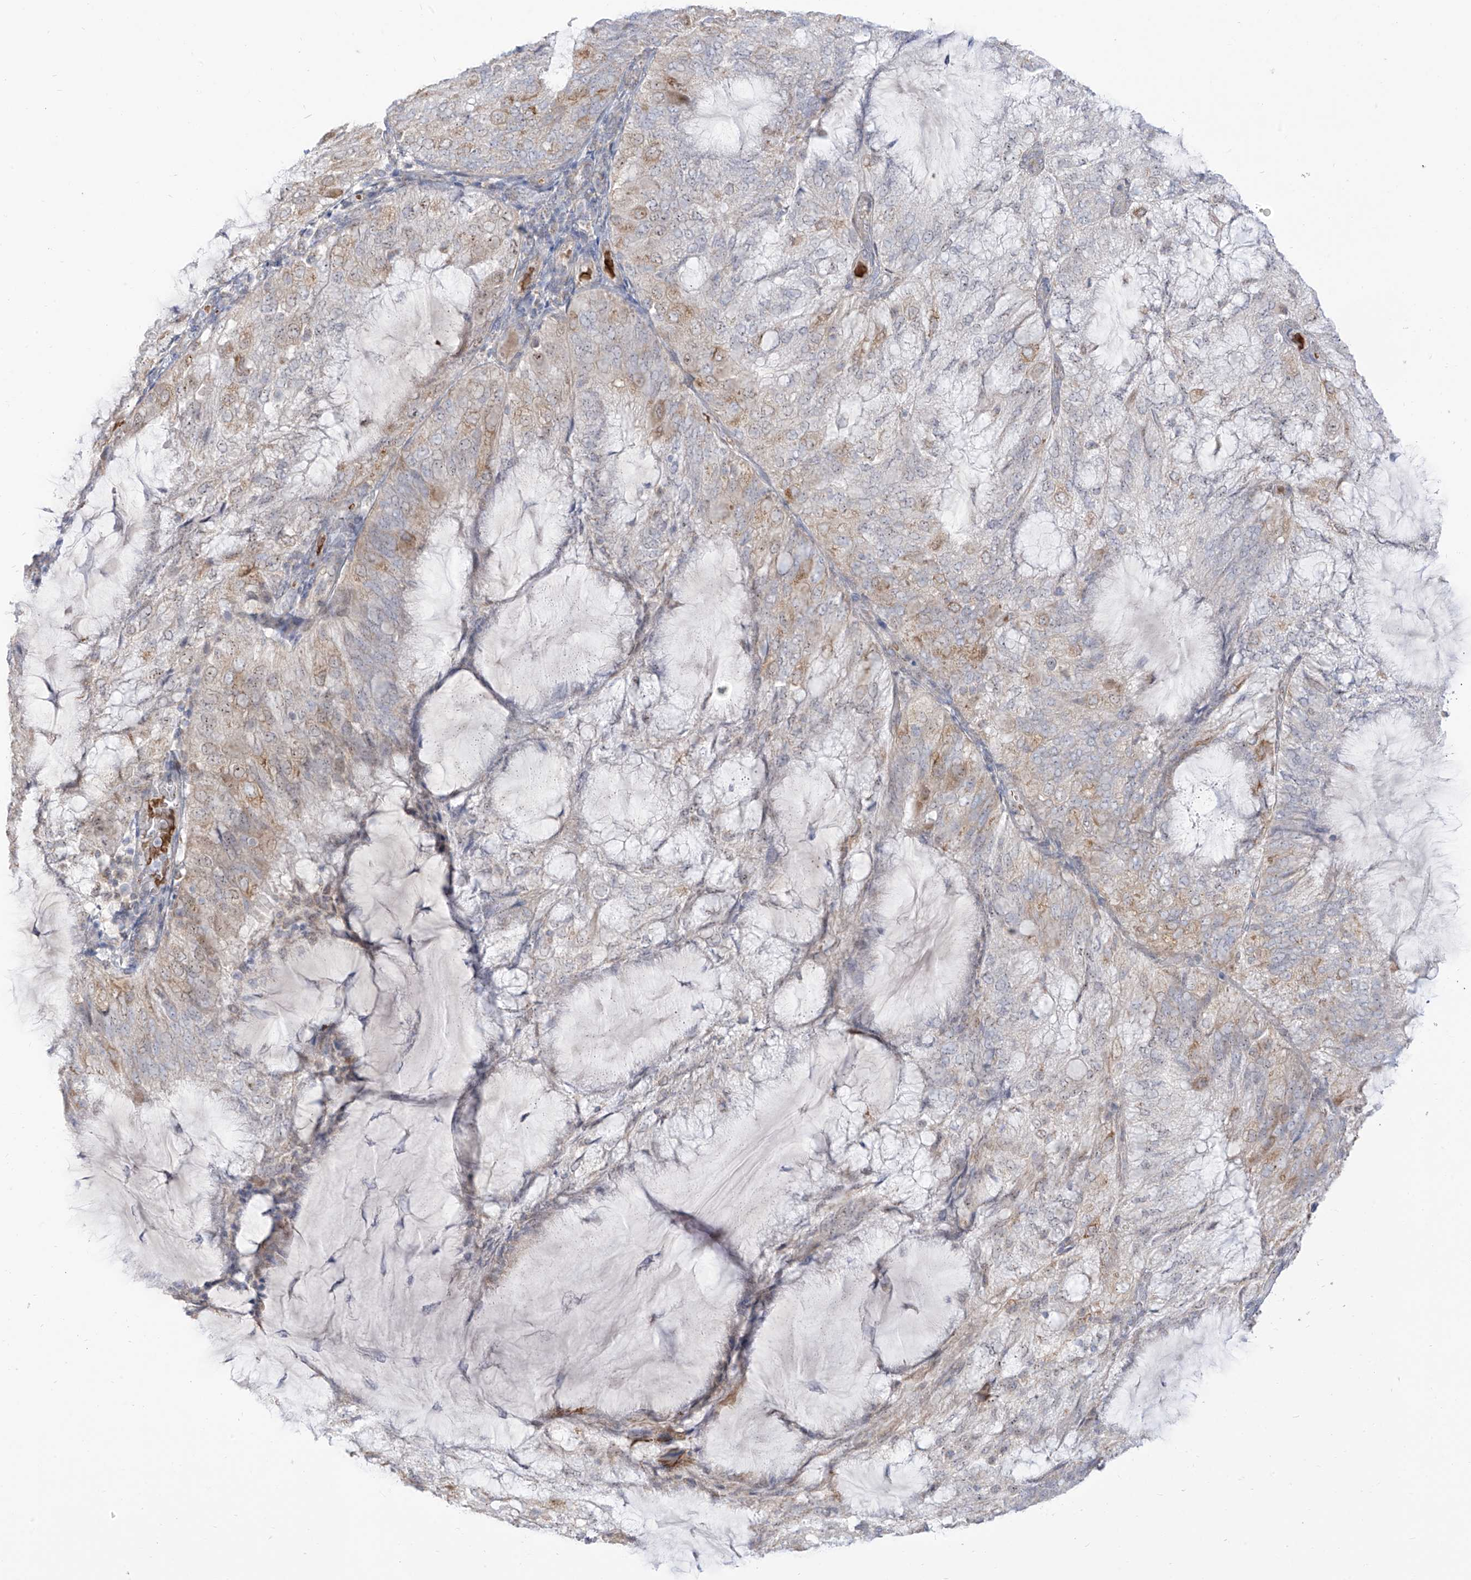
{"staining": {"intensity": "weak", "quantity": "25%-75%", "location": "cytoplasmic/membranous"}, "tissue": "endometrial cancer", "cell_type": "Tumor cells", "image_type": "cancer", "snomed": [{"axis": "morphology", "description": "Adenocarcinoma, NOS"}, {"axis": "topography", "description": "Endometrium"}], "caption": "Protein analysis of endometrial adenocarcinoma tissue demonstrates weak cytoplasmic/membranous staining in about 25%-75% of tumor cells. (DAB IHC with brightfield microscopy, high magnification).", "gene": "ARHGEF40", "patient": {"sex": "female", "age": 81}}